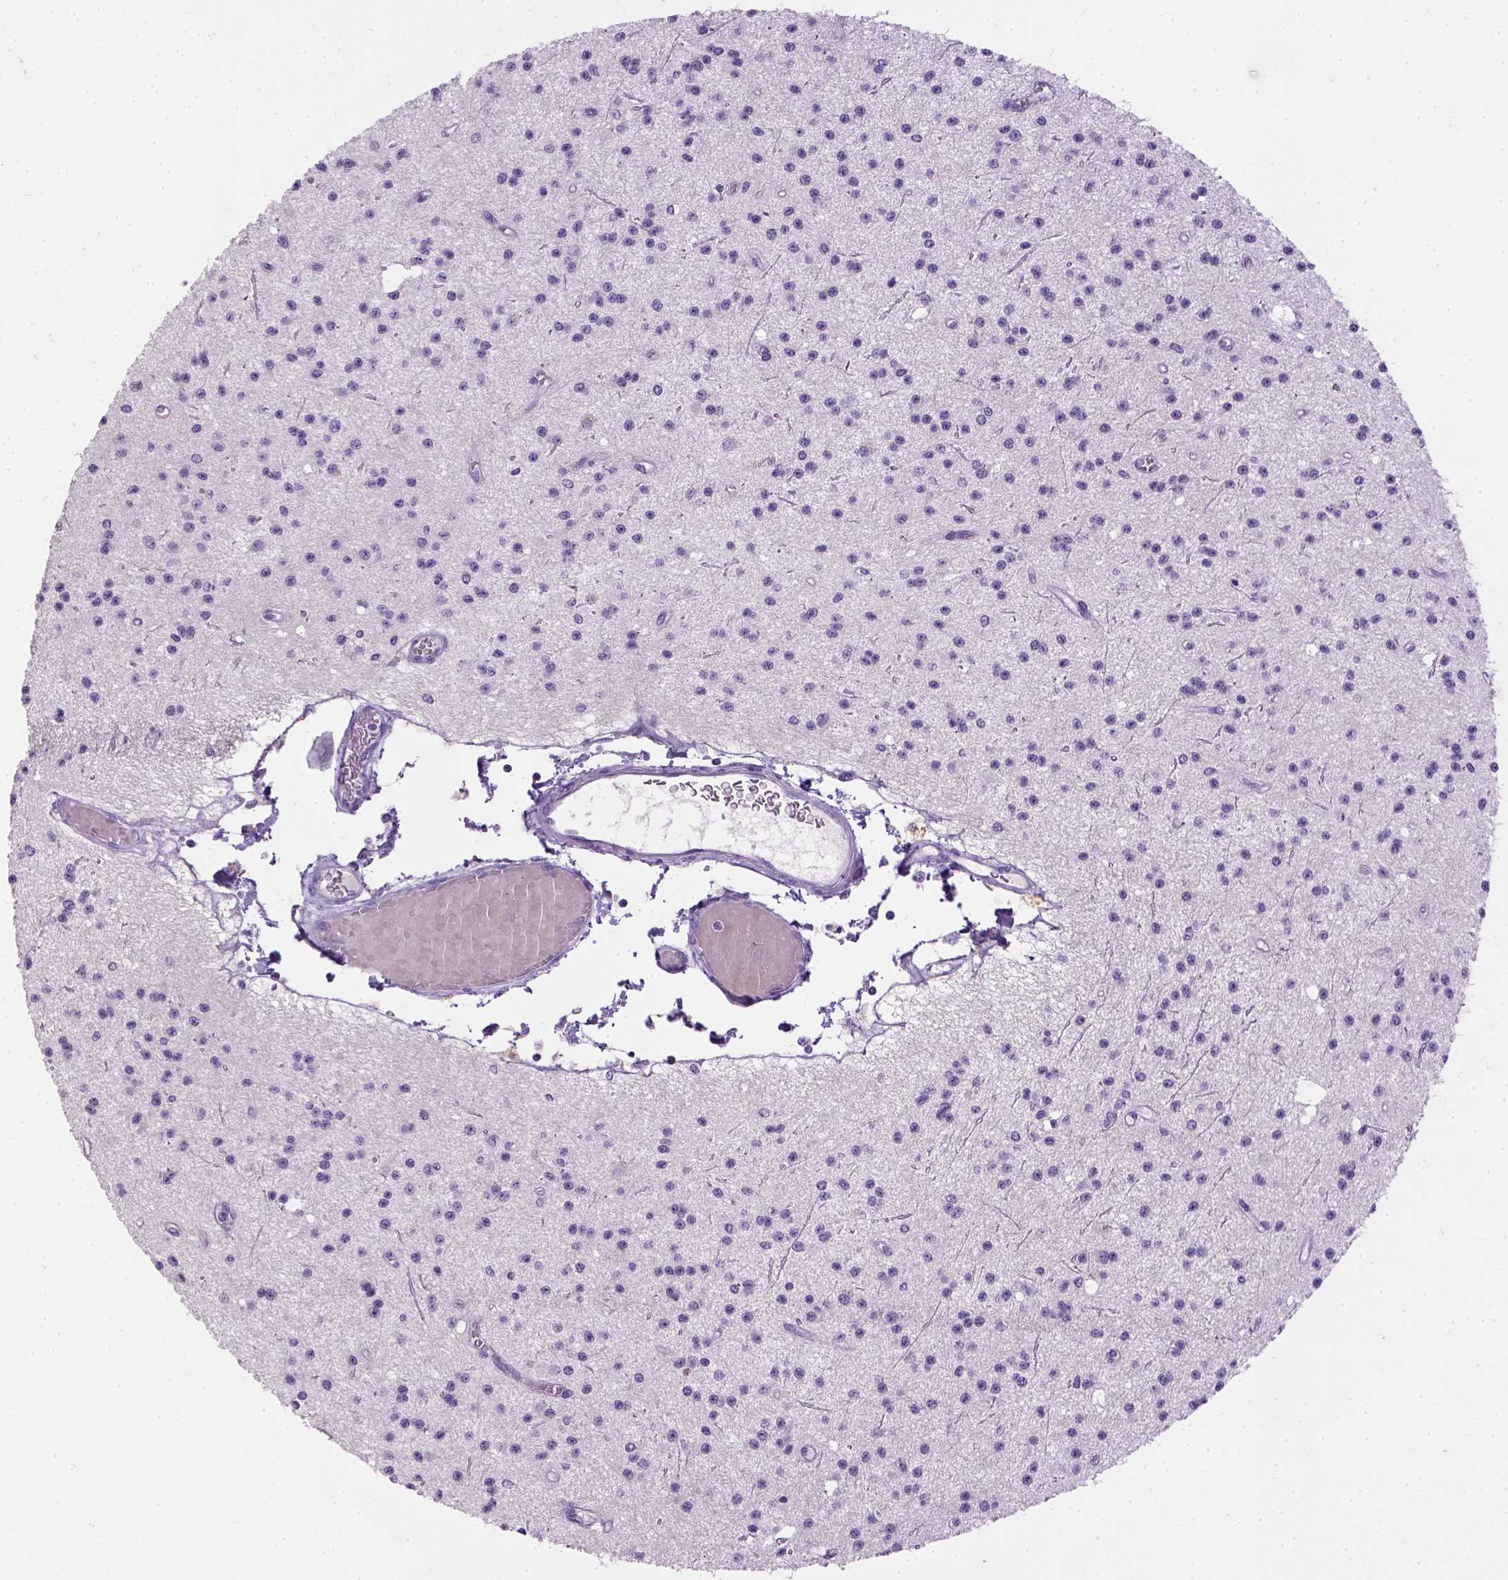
{"staining": {"intensity": "negative", "quantity": "none", "location": "none"}, "tissue": "glioma", "cell_type": "Tumor cells", "image_type": "cancer", "snomed": [{"axis": "morphology", "description": "Glioma, malignant, Low grade"}, {"axis": "topography", "description": "Brain"}], "caption": "A photomicrograph of human glioma is negative for staining in tumor cells.", "gene": "CYP24A1", "patient": {"sex": "male", "age": 27}}